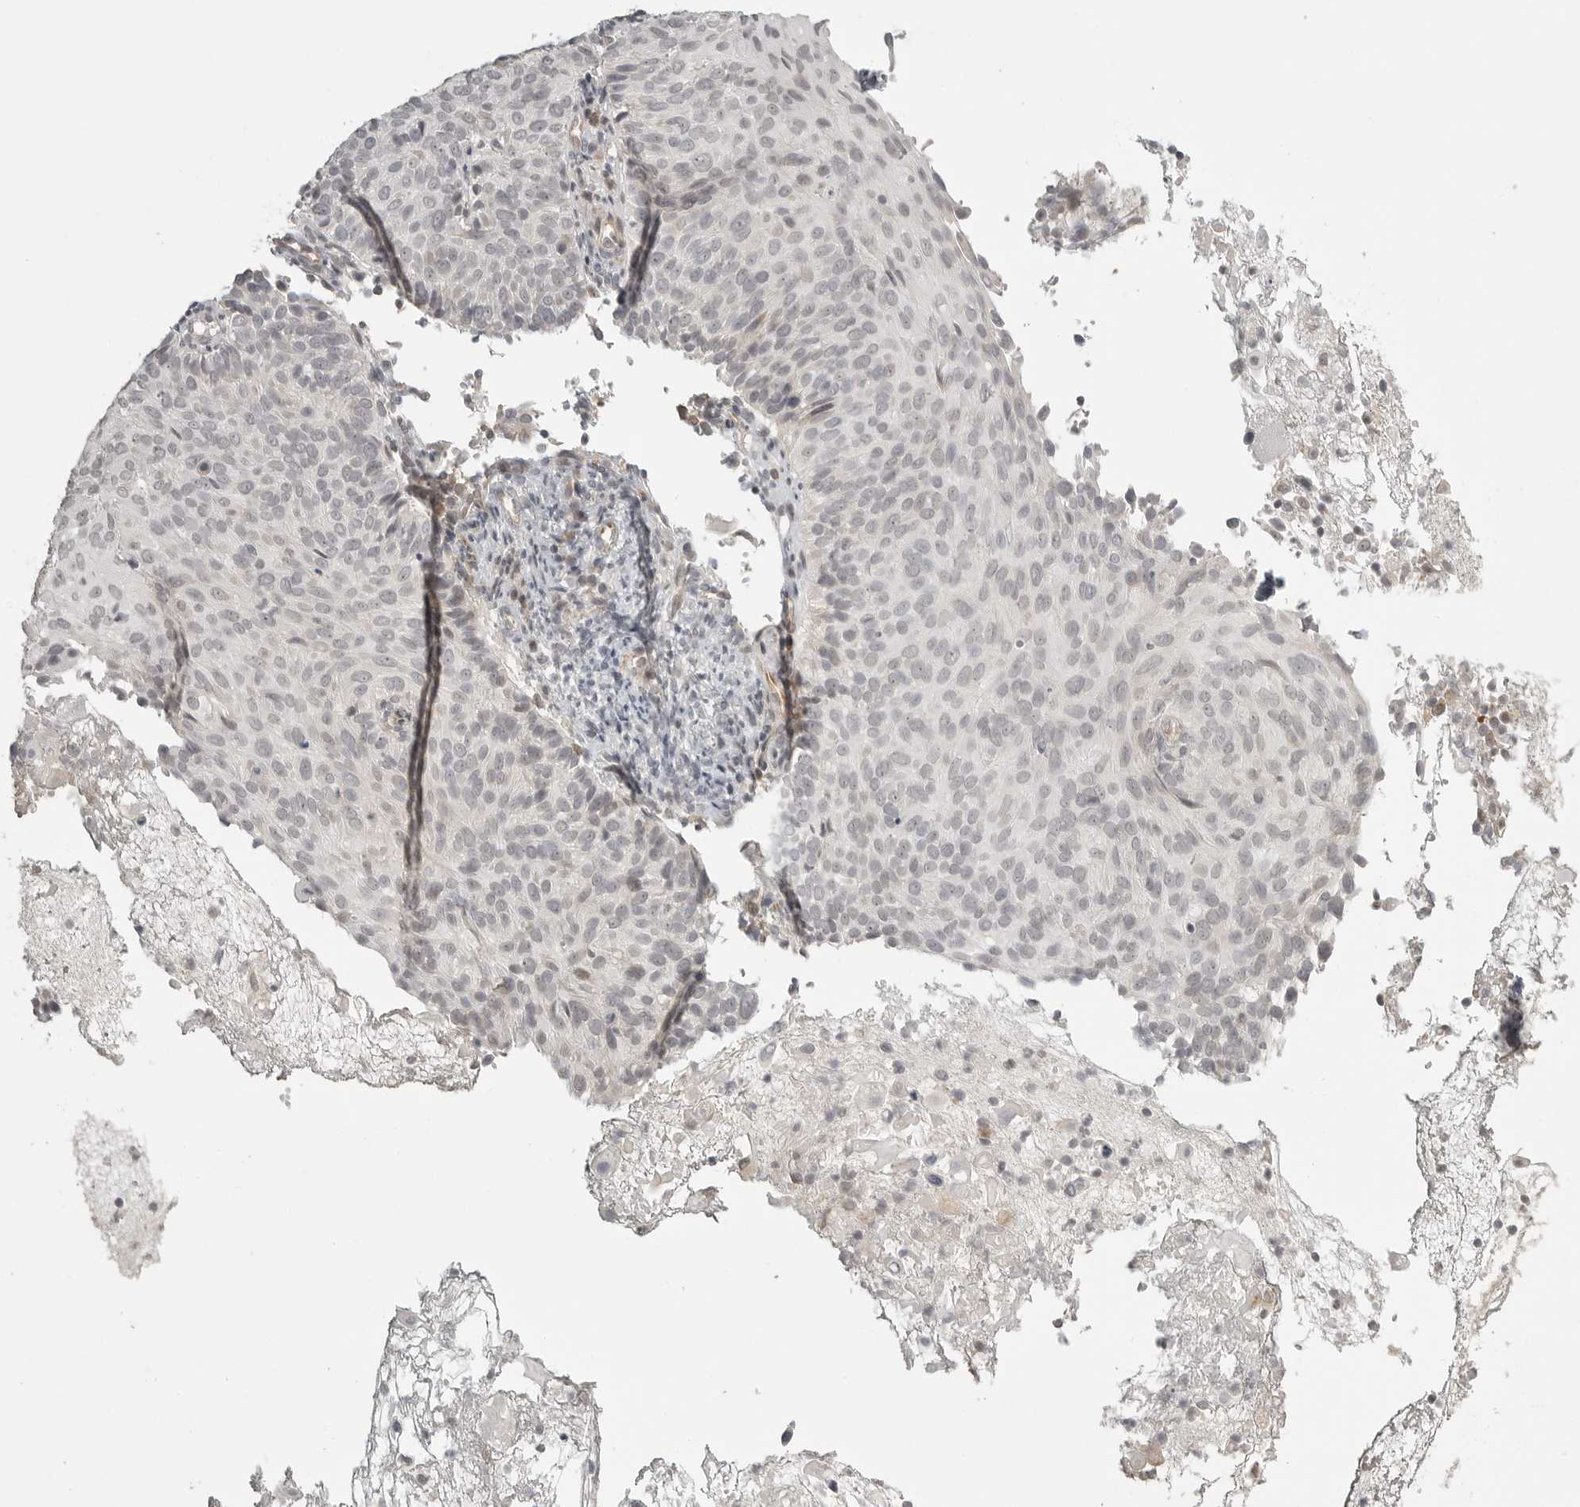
{"staining": {"intensity": "negative", "quantity": "none", "location": "none"}, "tissue": "cervical cancer", "cell_type": "Tumor cells", "image_type": "cancer", "snomed": [{"axis": "morphology", "description": "Squamous cell carcinoma, NOS"}, {"axis": "topography", "description": "Cervix"}], "caption": "This image is of squamous cell carcinoma (cervical) stained with immunohistochemistry to label a protein in brown with the nuclei are counter-stained blue. There is no staining in tumor cells.", "gene": "SMG8", "patient": {"sex": "female", "age": 74}}